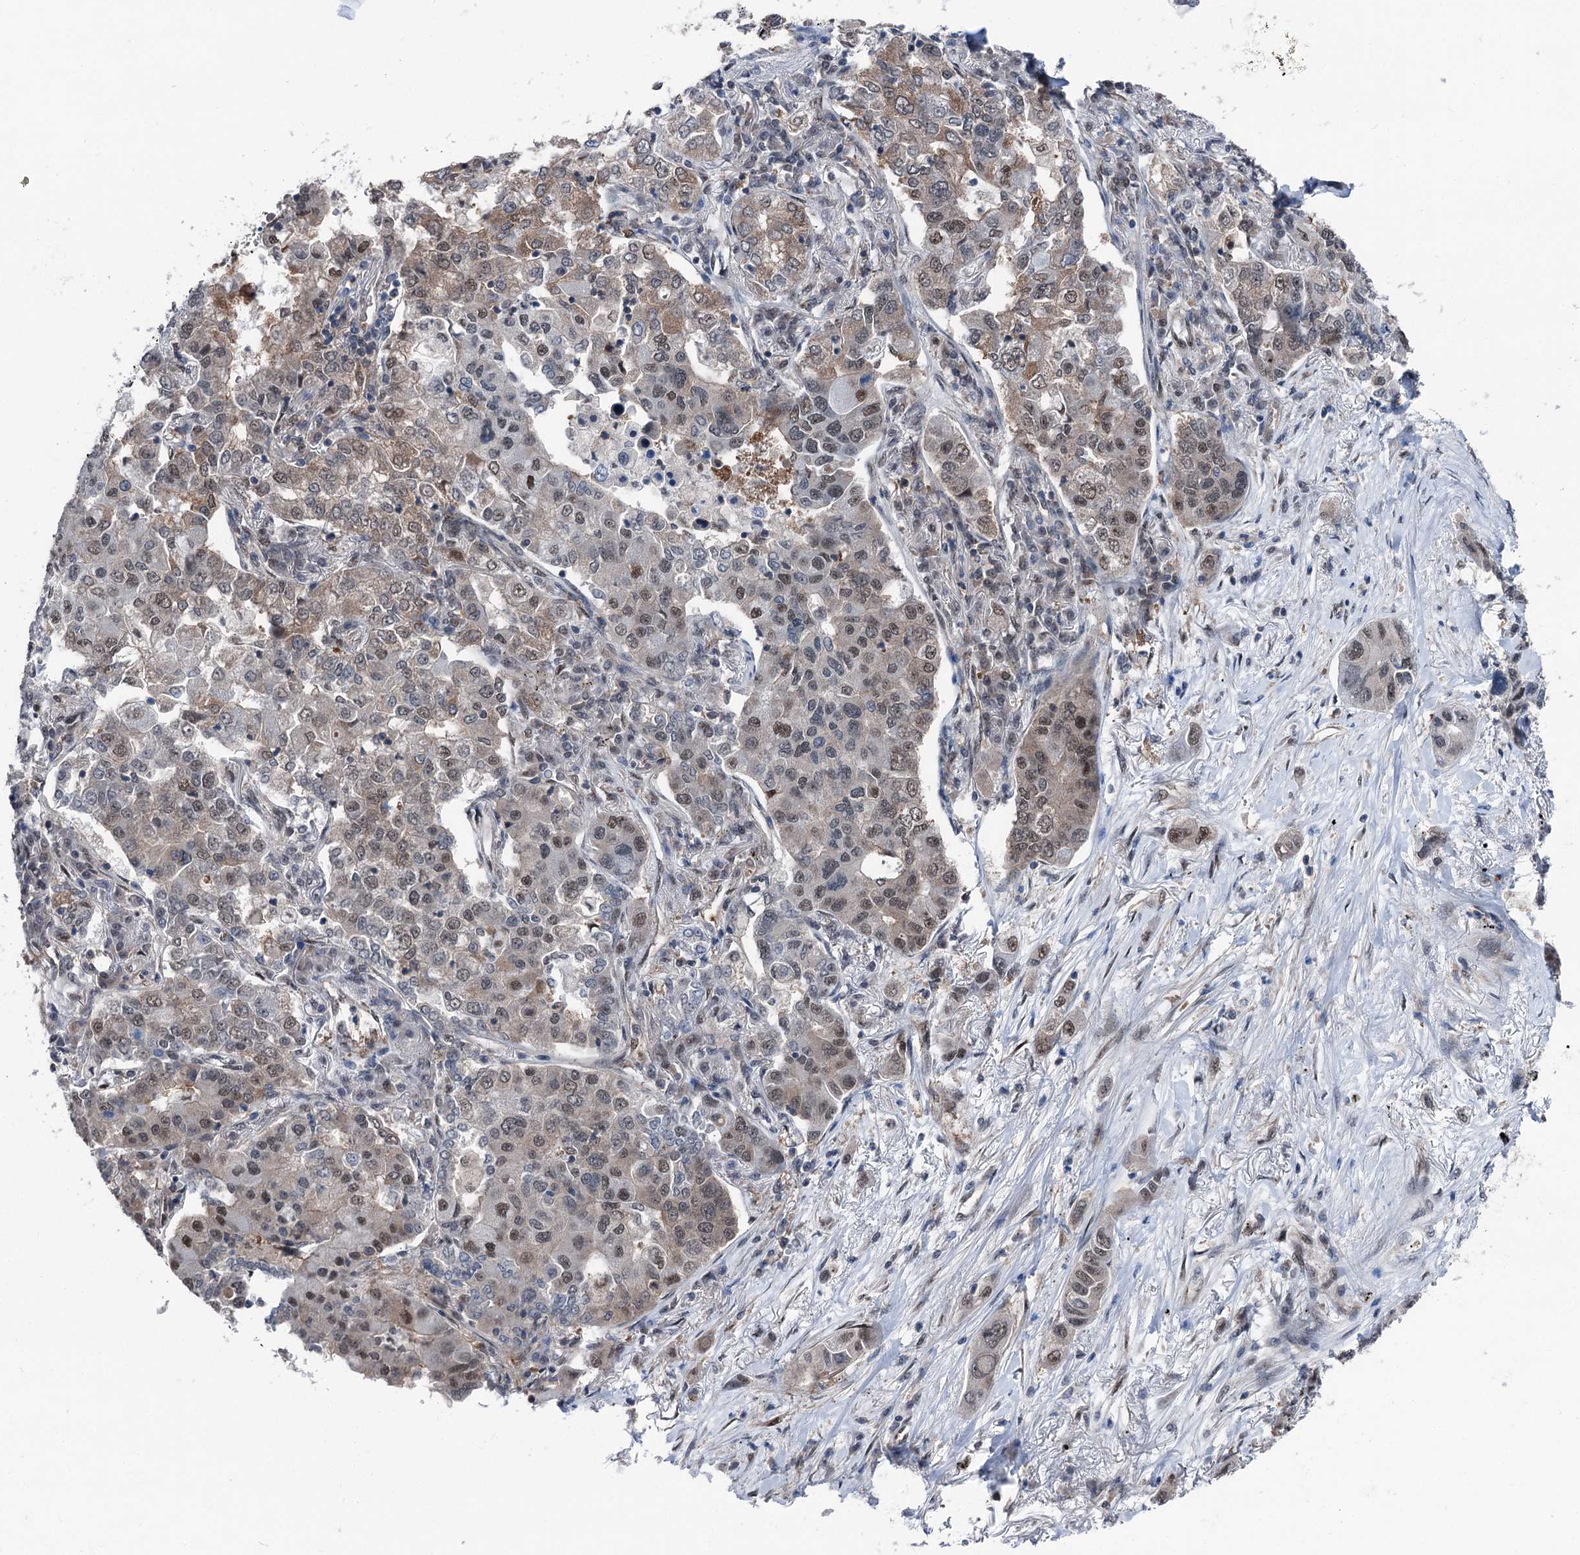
{"staining": {"intensity": "weak", "quantity": "25%-75%", "location": "cytoplasmic/membranous,nuclear"}, "tissue": "lung cancer", "cell_type": "Tumor cells", "image_type": "cancer", "snomed": [{"axis": "morphology", "description": "Adenocarcinoma, NOS"}, {"axis": "topography", "description": "Lung"}], "caption": "The image displays staining of adenocarcinoma (lung), revealing weak cytoplasmic/membranous and nuclear protein positivity (brown color) within tumor cells. (Stains: DAB in brown, nuclei in blue, Microscopy: brightfield microscopy at high magnification).", "gene": "PSMD13", "patient": {"sex": "male", "age": 49}}